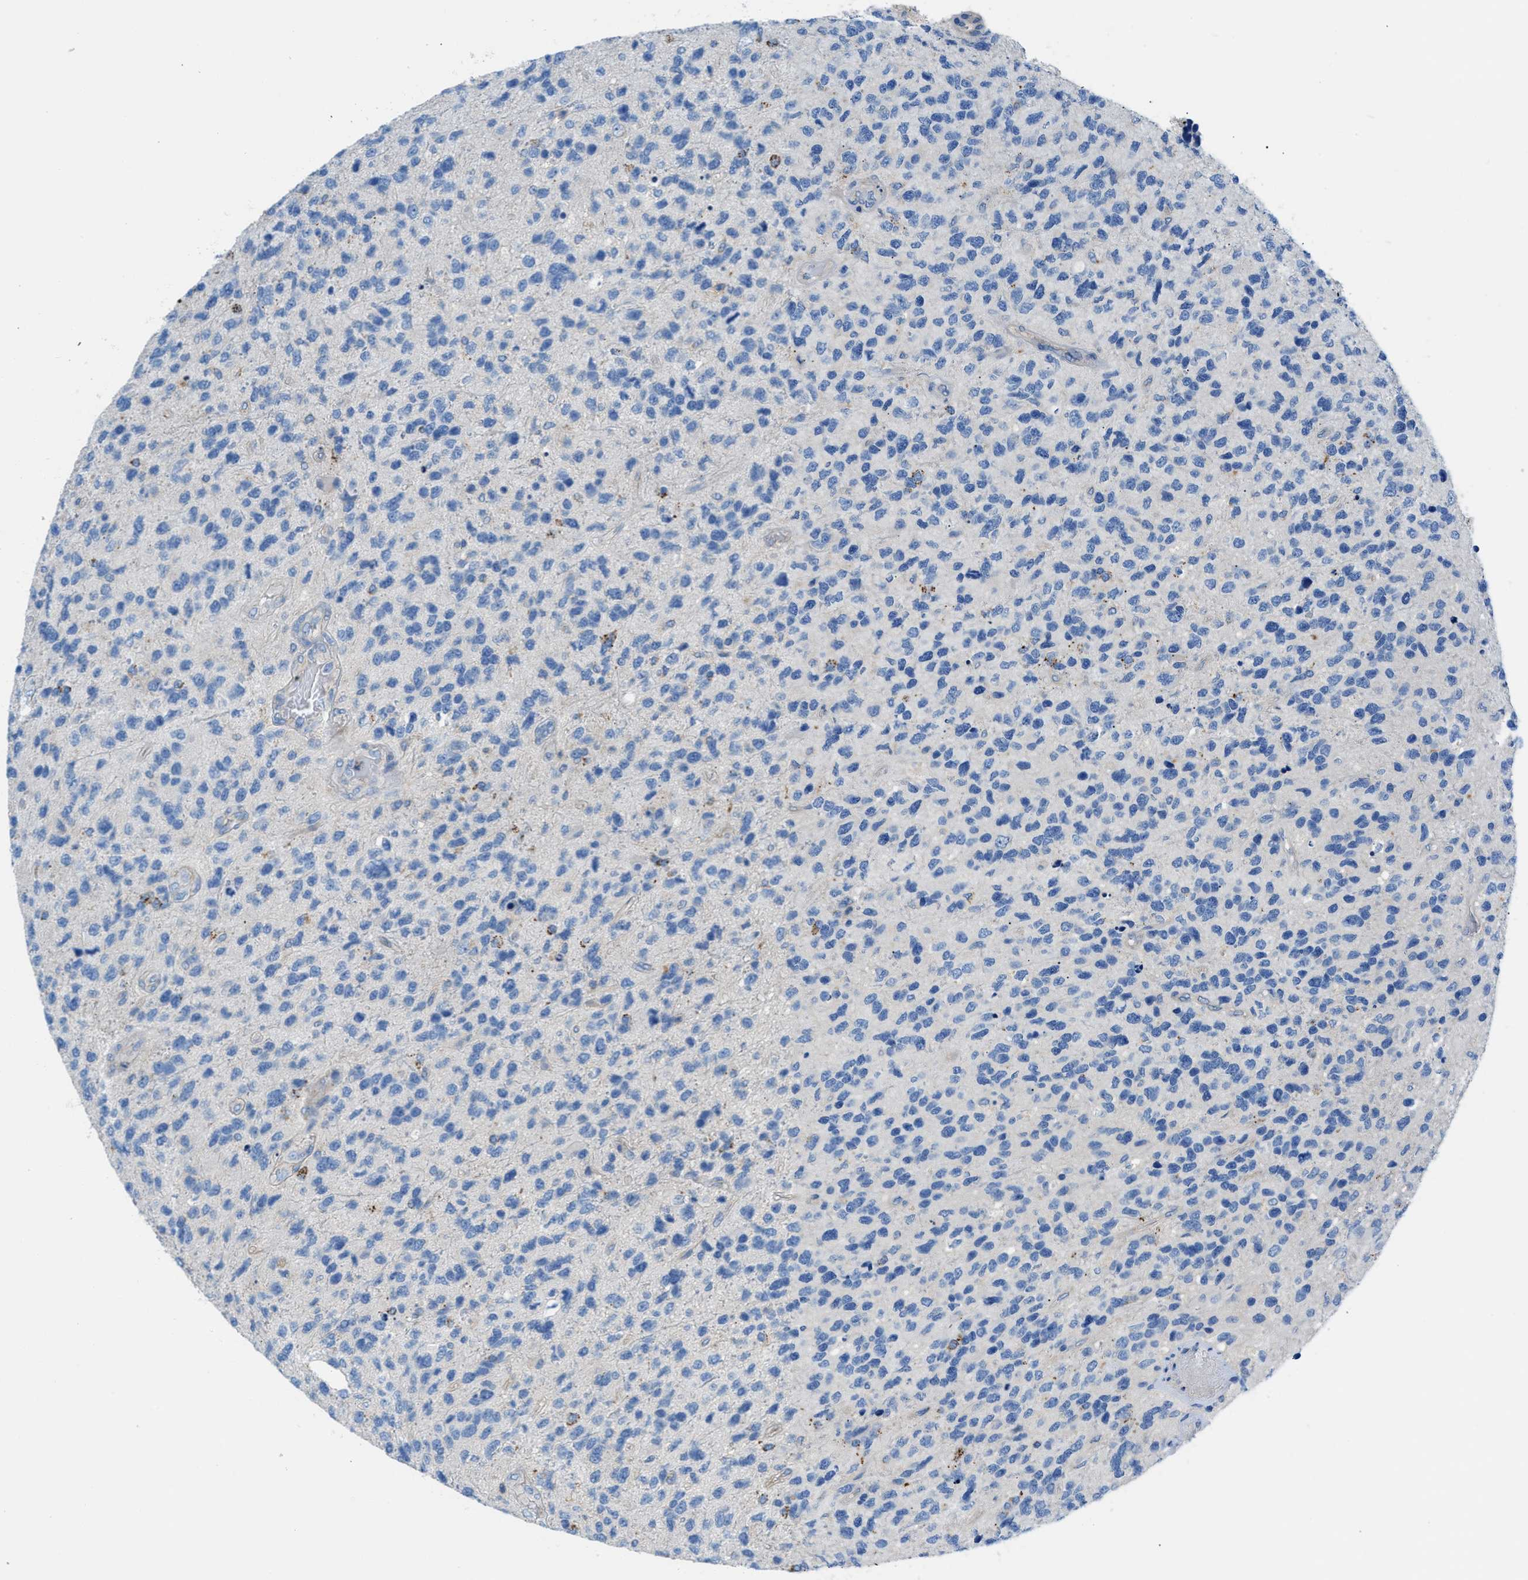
{"staining": {"intensity": "negative", "quantity": "none", "location": "none"}, "tissue": "glioma", "cell_type": "Tumor cells", "image_type": "cancer", "snomed": [{"axis": "morphology", "description": "Glioma, malignant, High grade"}, {"axis": "topography", "description": "Brain"}], "caption": "IHC image of malignant high-grade glioma stained for a protein (brown), which shows no staining in tumor cells.", "gene": "ORAI1", "patient": {"sex": "female", "age": 58}}